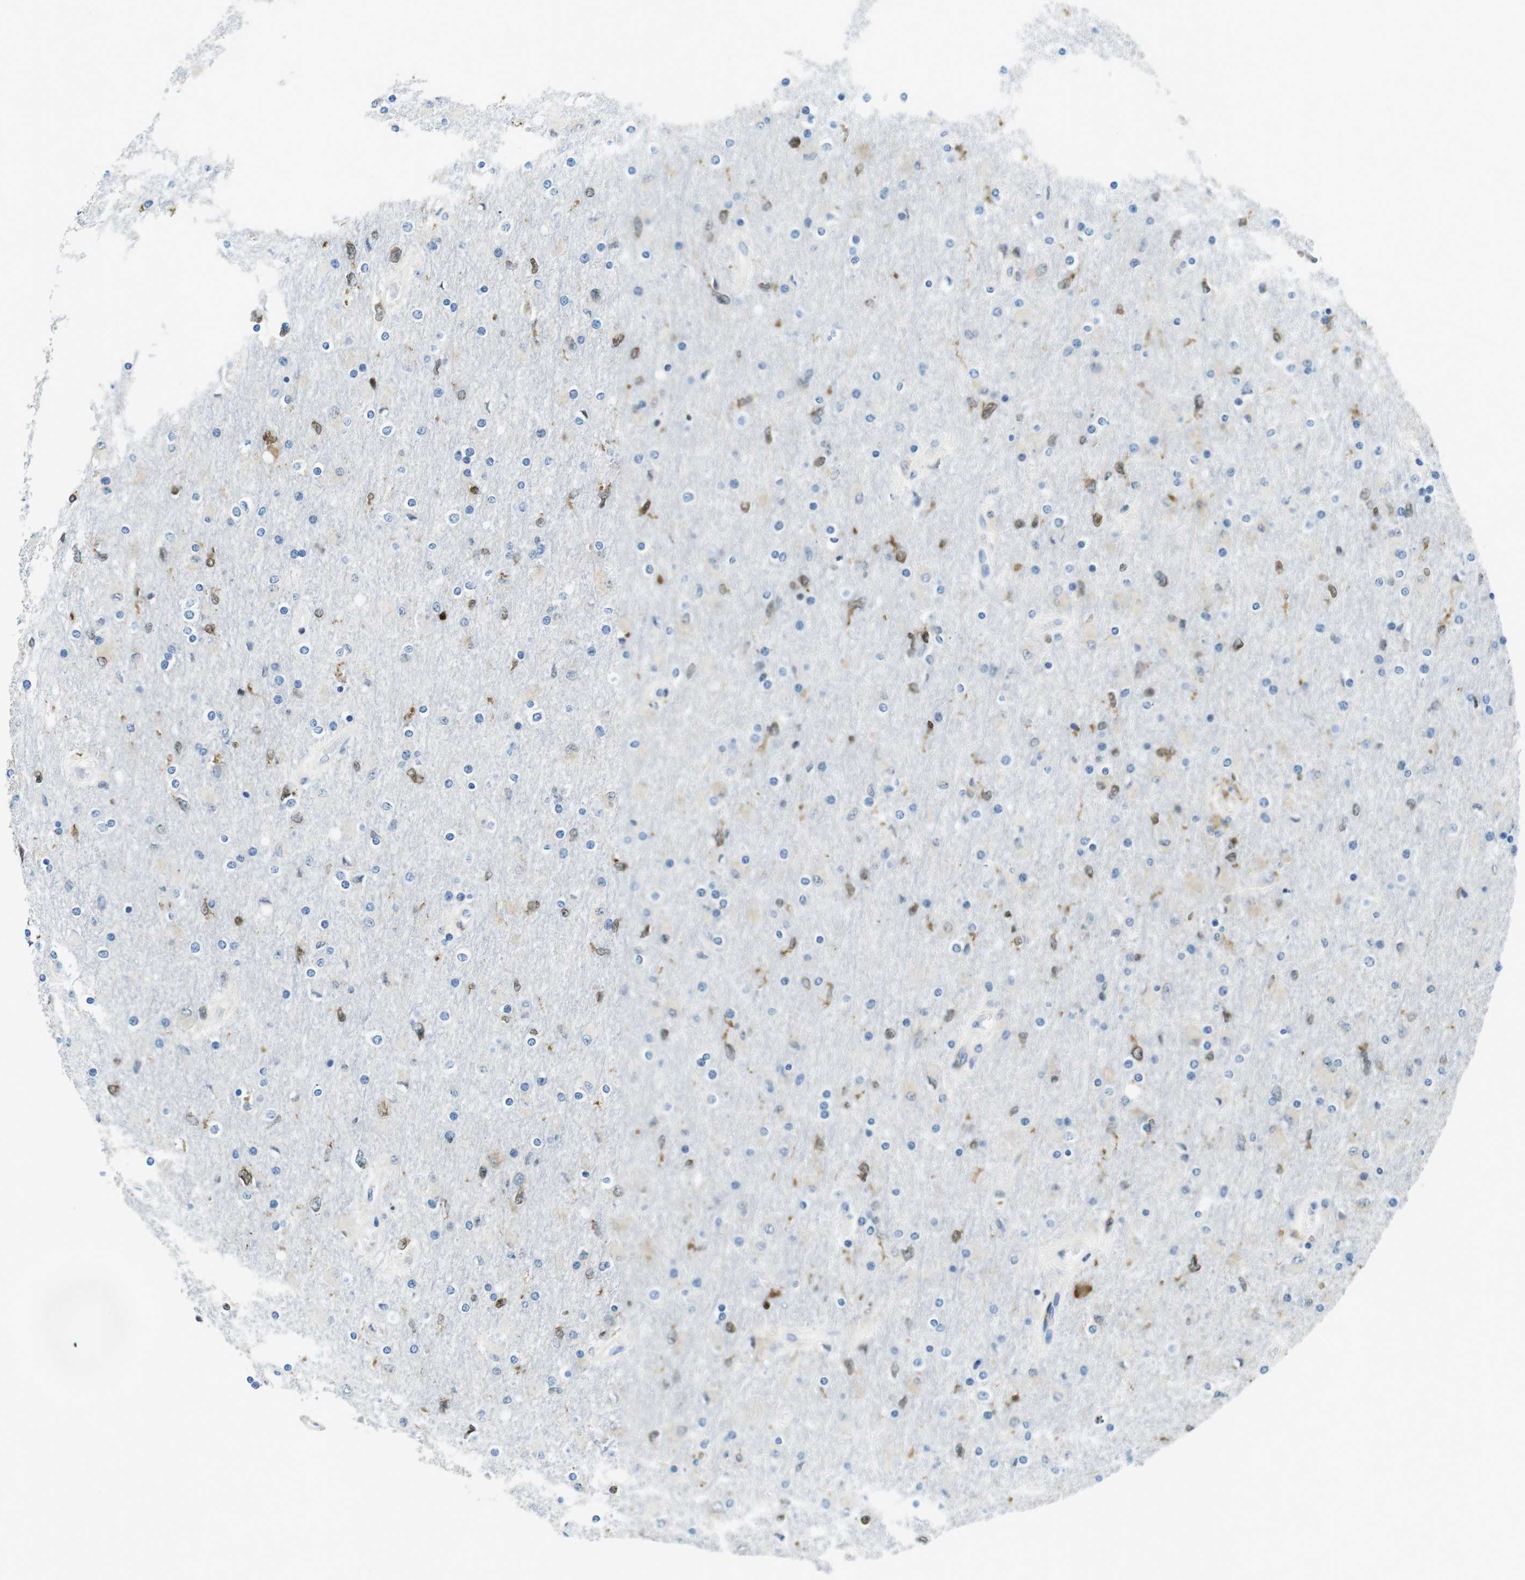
{"staining": {"intensity": "moderate", "quantity": "<25%", "location": "nuclear"}, "tissue": "glioma", "cell_type": "Tumor cells", "image_type": "cancer", "snomed": [{"axis": "morphology", "description": "Glioma, malignant, High grade"}, {"axis": "topography", "description": "Cerebral cortex"}], "caption": "Tumor cells show moderate nuclear staining in about <25% of cells in glioma. (brown staining indicates protein expression, while blue staining denotes nuclei).", "gene": "PHLDA1", "patient": {"sex": "female", "age": 36}}